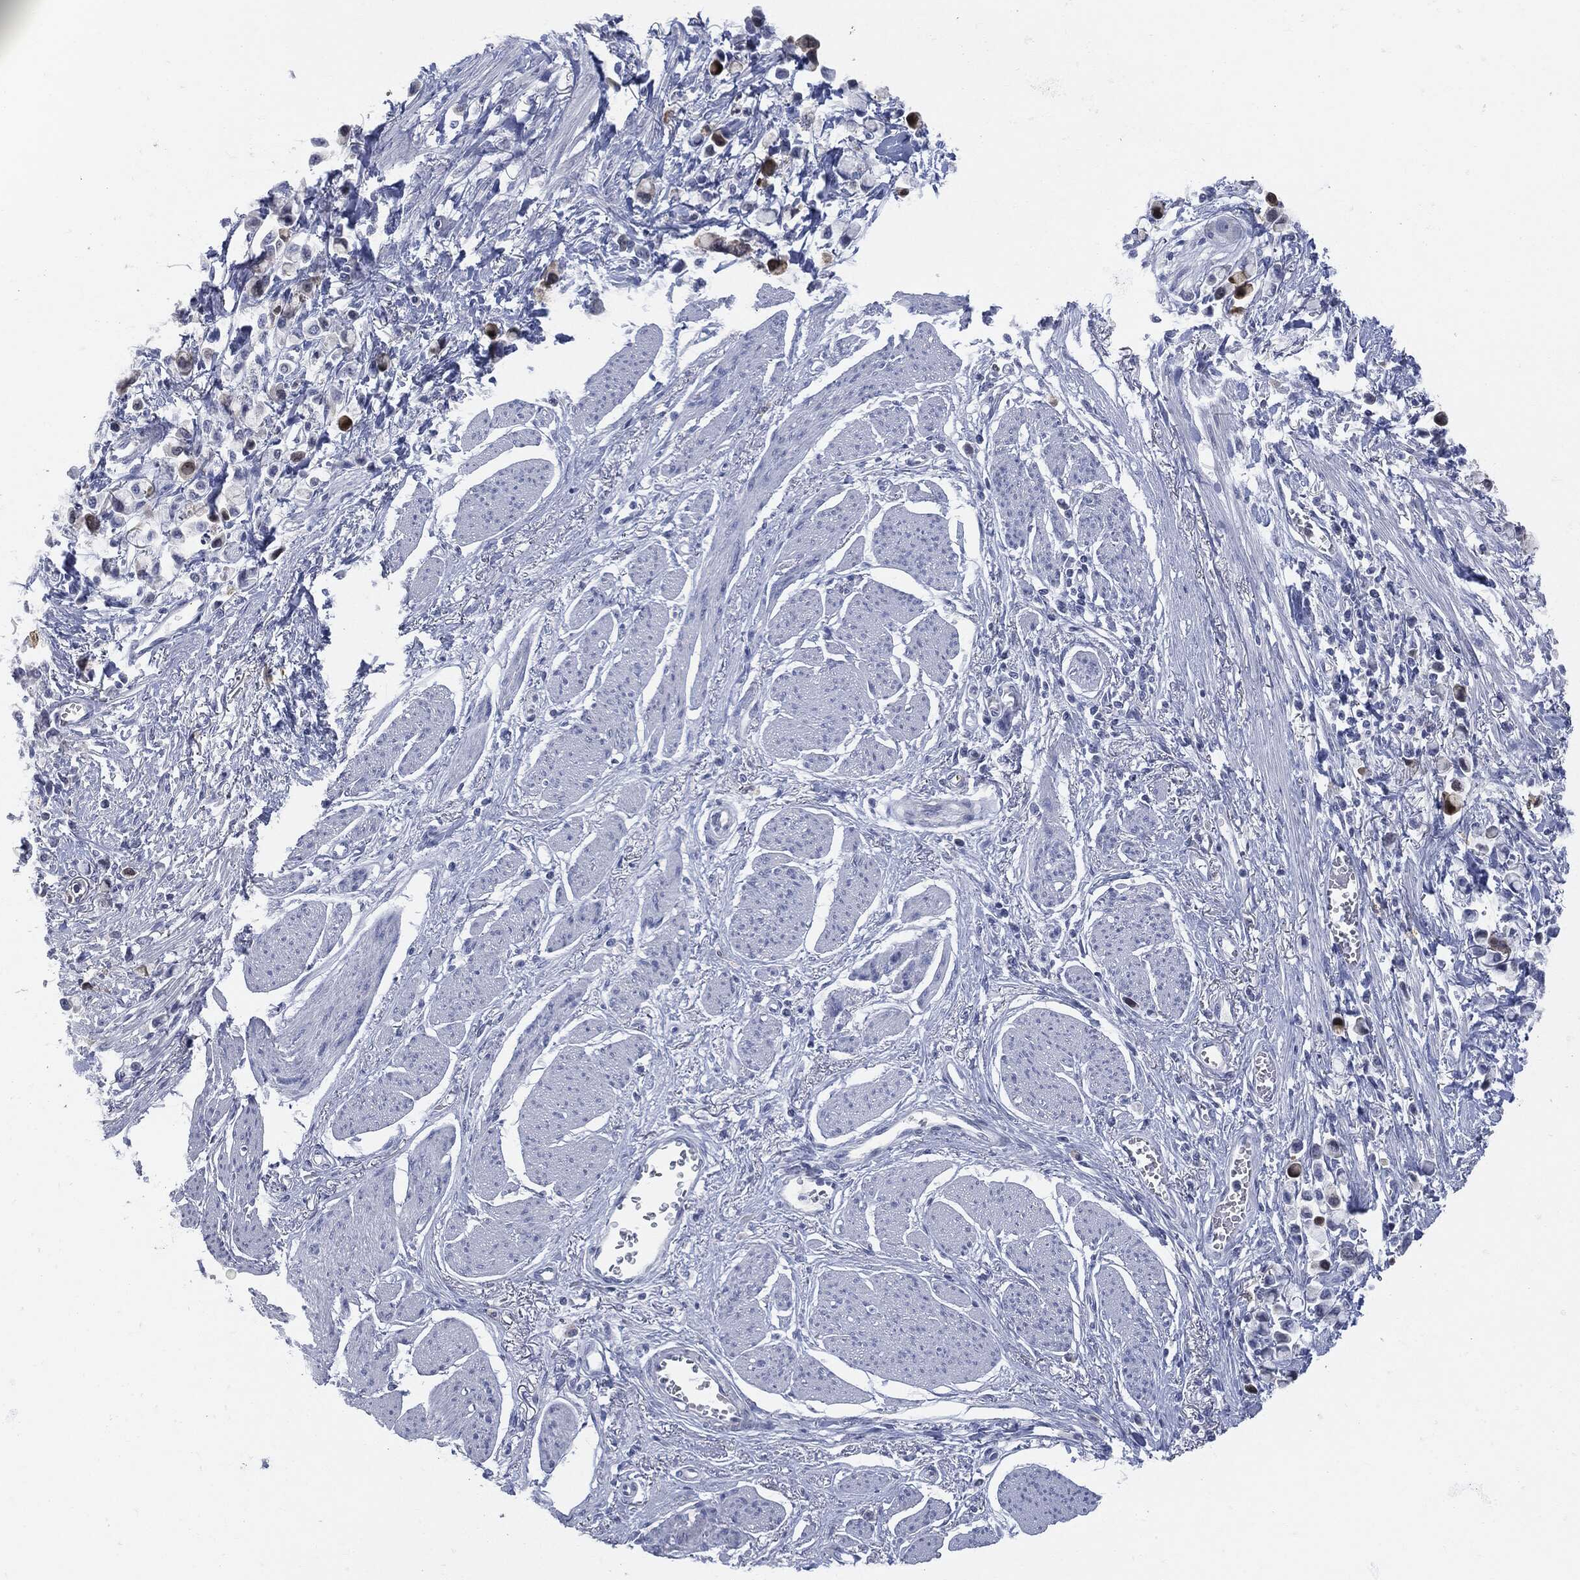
{"staining": {"intensity": "moderate", "quantity": "<25%", "location": "cytoplasmic/membranous"}, "tissue": "stomach cancer", "cell_type": "Tumor cells", "image_type": "cancer", "snomed": [{"axis": "morphology", "description": "Adenocarcinoma, NOS"}, {"axis": "topography", "description": "Stomach"}], "caption": "Stomach adenocarcinoma tissue displays moderate cytoplasmic/membranous expression in approximately <25% of tumor cells, visualized by immunohistochemistry.", "gene": "UBE2C", "patient": {"sex": "female", "age": 81}}